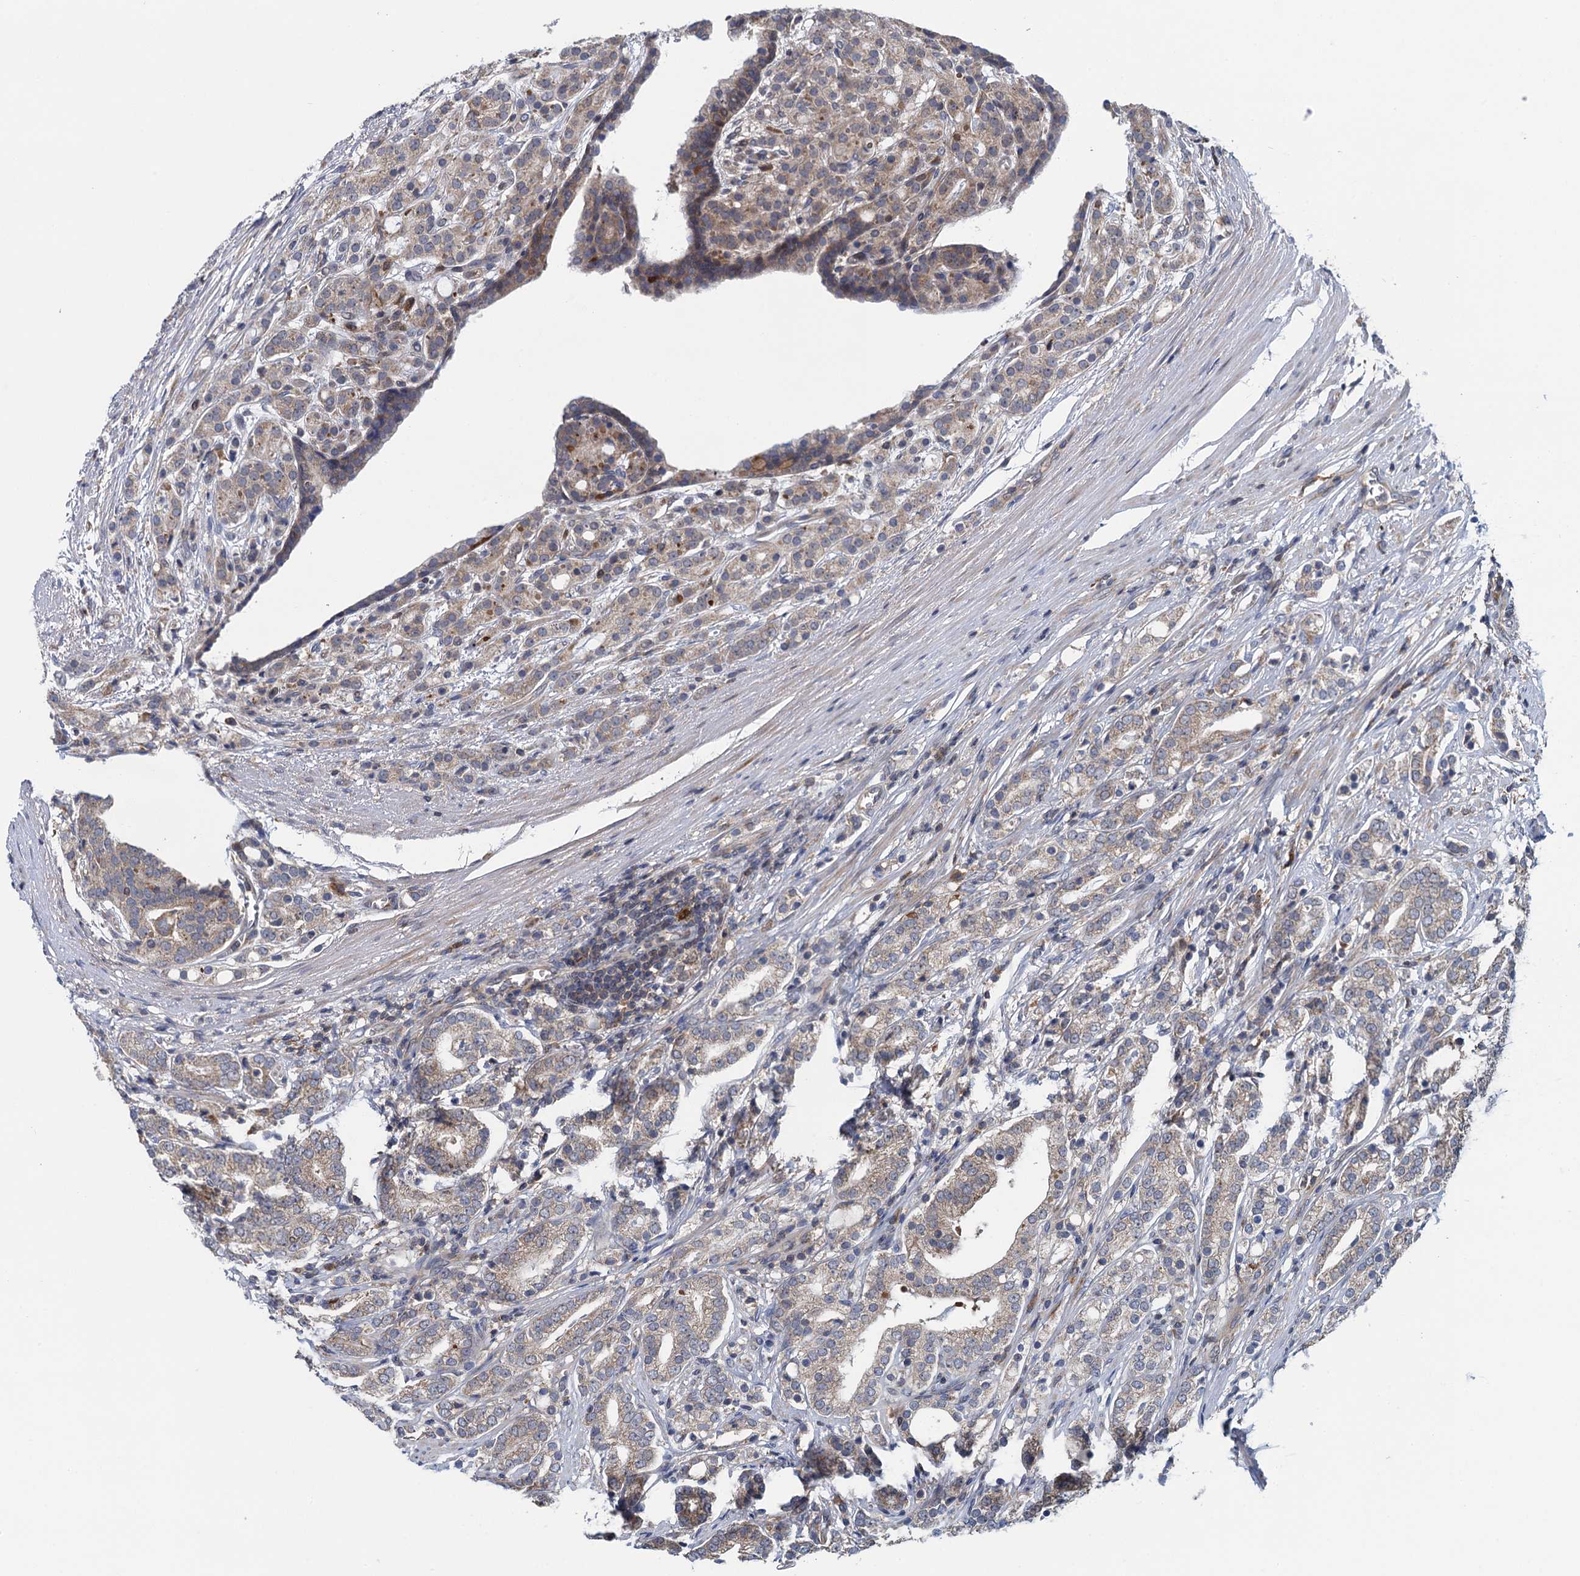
{"staining": {"intensity": "weak", "quantity": "25%-75%", "location": "cytoplasmic/membranous"}, "tissue": "prostate cancer", "cell_type": "Tumor cells", "image_type": "cancer", "snomed": [{"axis": "morphology", "description": "Adenocarcinoma, High grade"}, {"axis": "topography", "description": "Prostate"}], "caption": "Prostate high-grade adenocarcinoma stained with IHC exhibits weak cytoplasmic/membranous staining in about 25%-75% of tumor cells.", "gene": "CNTN5", "patient": {"sex": "male", "age": 57}}